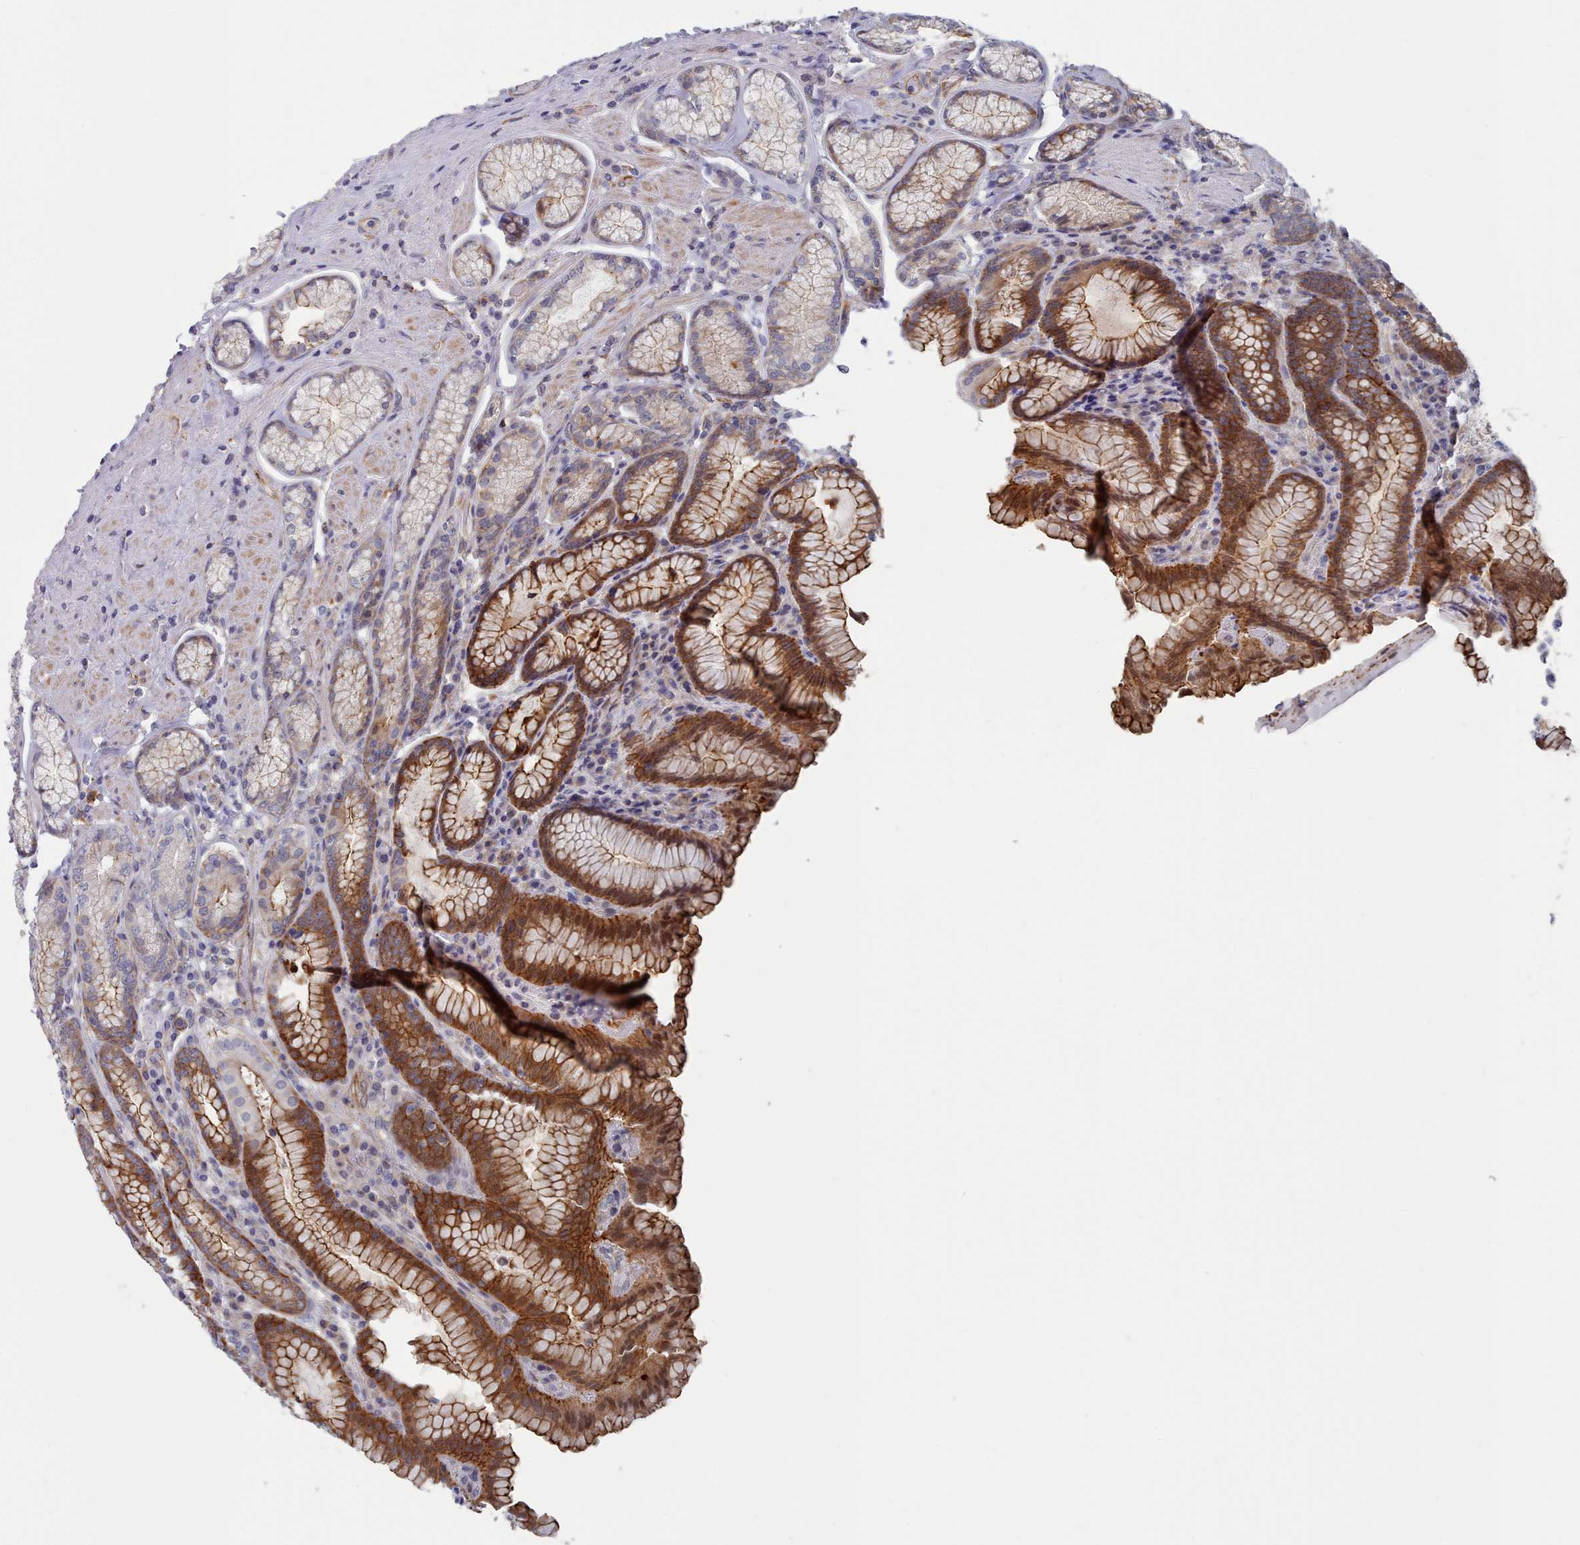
{"staining": {"intensity": "strong", "quantity": "25%-75%", "location": "cytoplasmic/membranous"}, "tissue": "stomach", "cell_type": "Glandular cells", "image_type": "normal", "snomed": [{"axis": "morphology", "description": "Normal tissue, NOS"}, {"axis": "topography", "description": "Stomach, upper"}, {"axis": "topography", "description": "Stomach, lower"}], "caption": "Immunohistochemical staining of unremarkable stomach demonstrates strong cytoplasmic/membranous protein staining in about 25%-75% of glandular cells.", "gene": "G6PC1", "patient": {"sex": "female", "age": 76}}